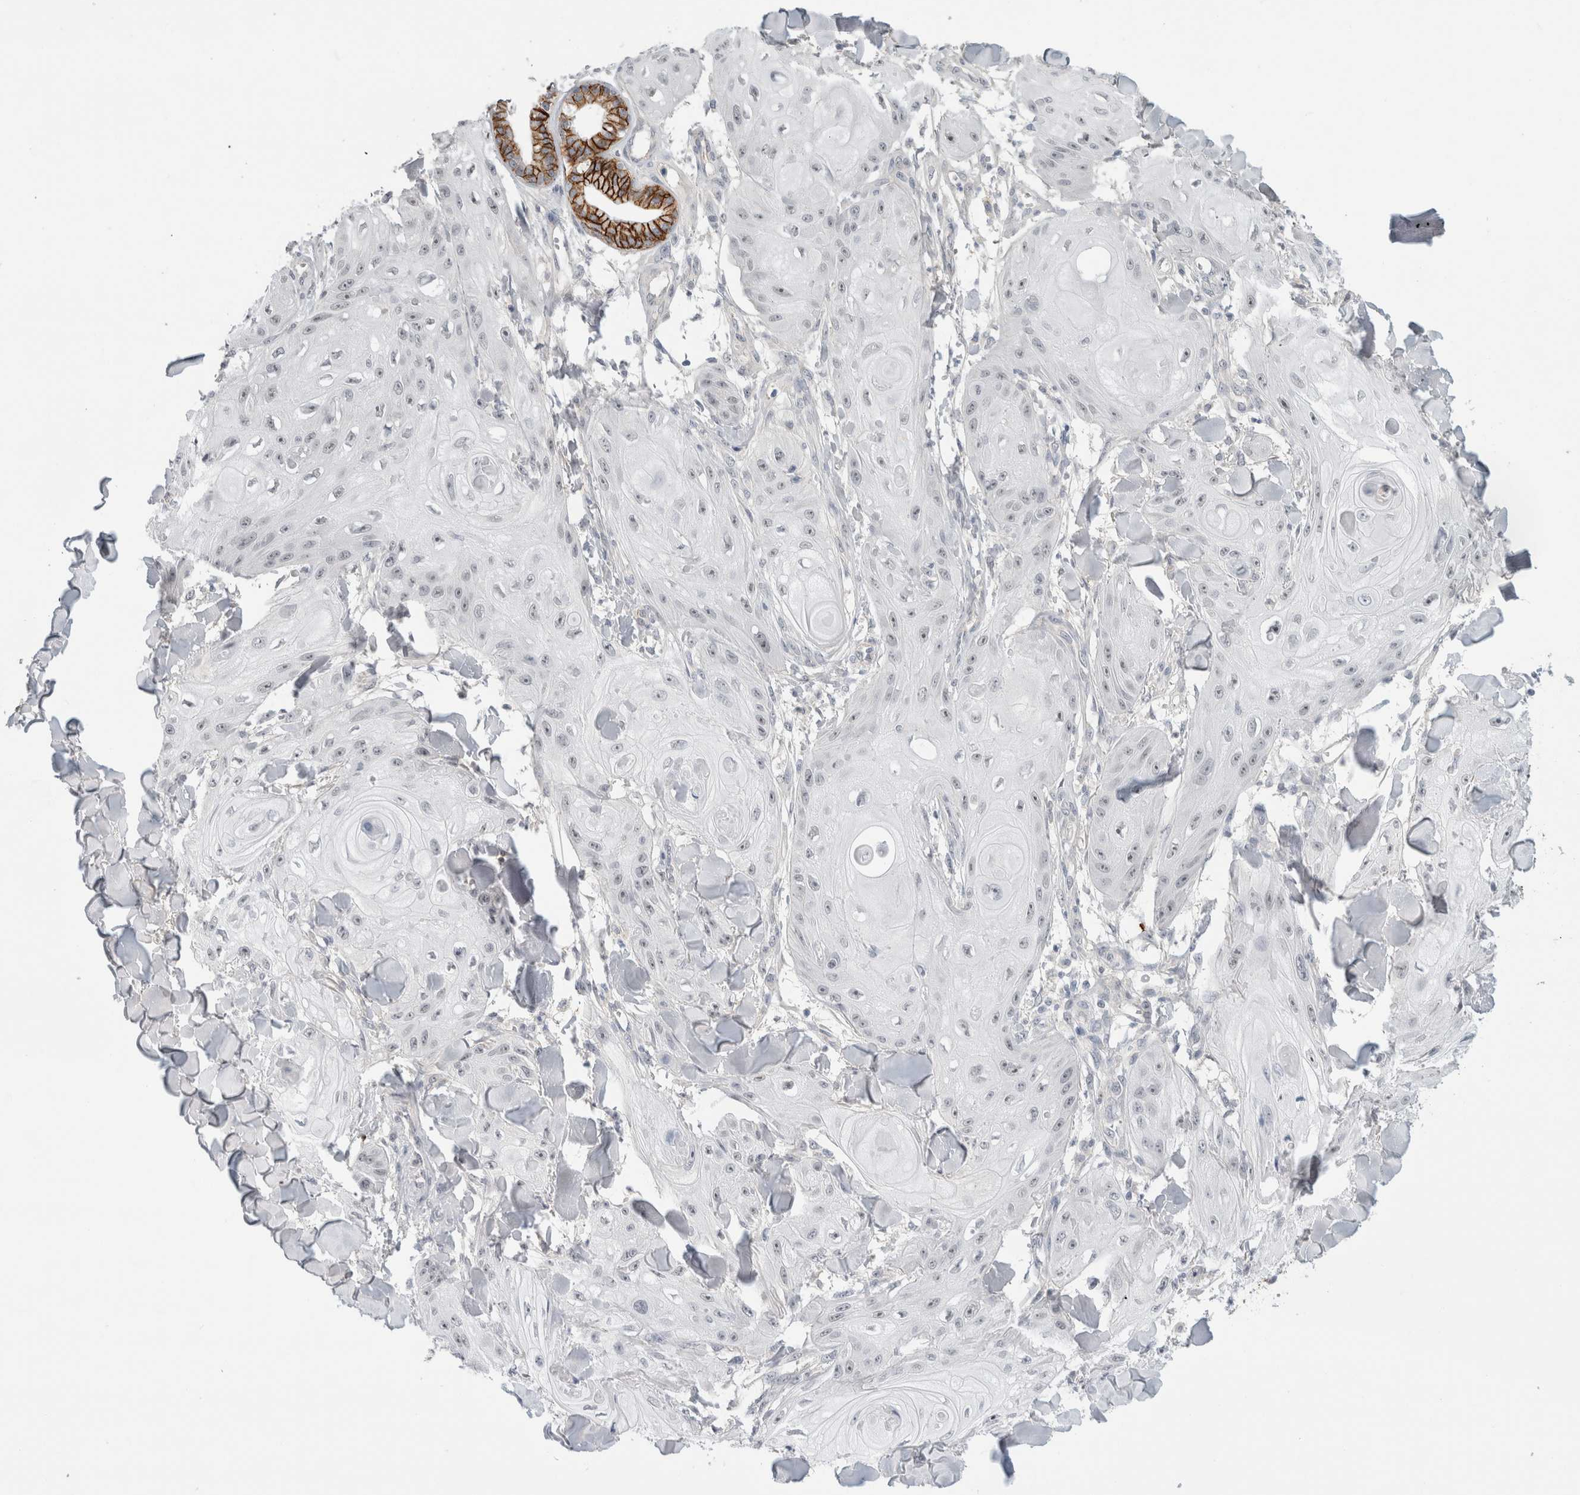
{"staining": {"intensity": "negative", "quantity": "none", "location": "none"}, "tissue": "skin cancer", "cell_type": "Tumor cells", "image_type": "cancer", "snomed": [{"axis": "morphology", "description": "Squamous cell carcinoma, NOS"}, {"axis": "topography", "description": "Skin"}], "caption": "DAB (3,3'-diaminobenzidine) immunohistochemical staining of human skin cancer (squamous cell carcinoma) reveals no significant staining in tumor cells.", "gene": "HCN3", "patient": {"sex": "male", "age": 74}}